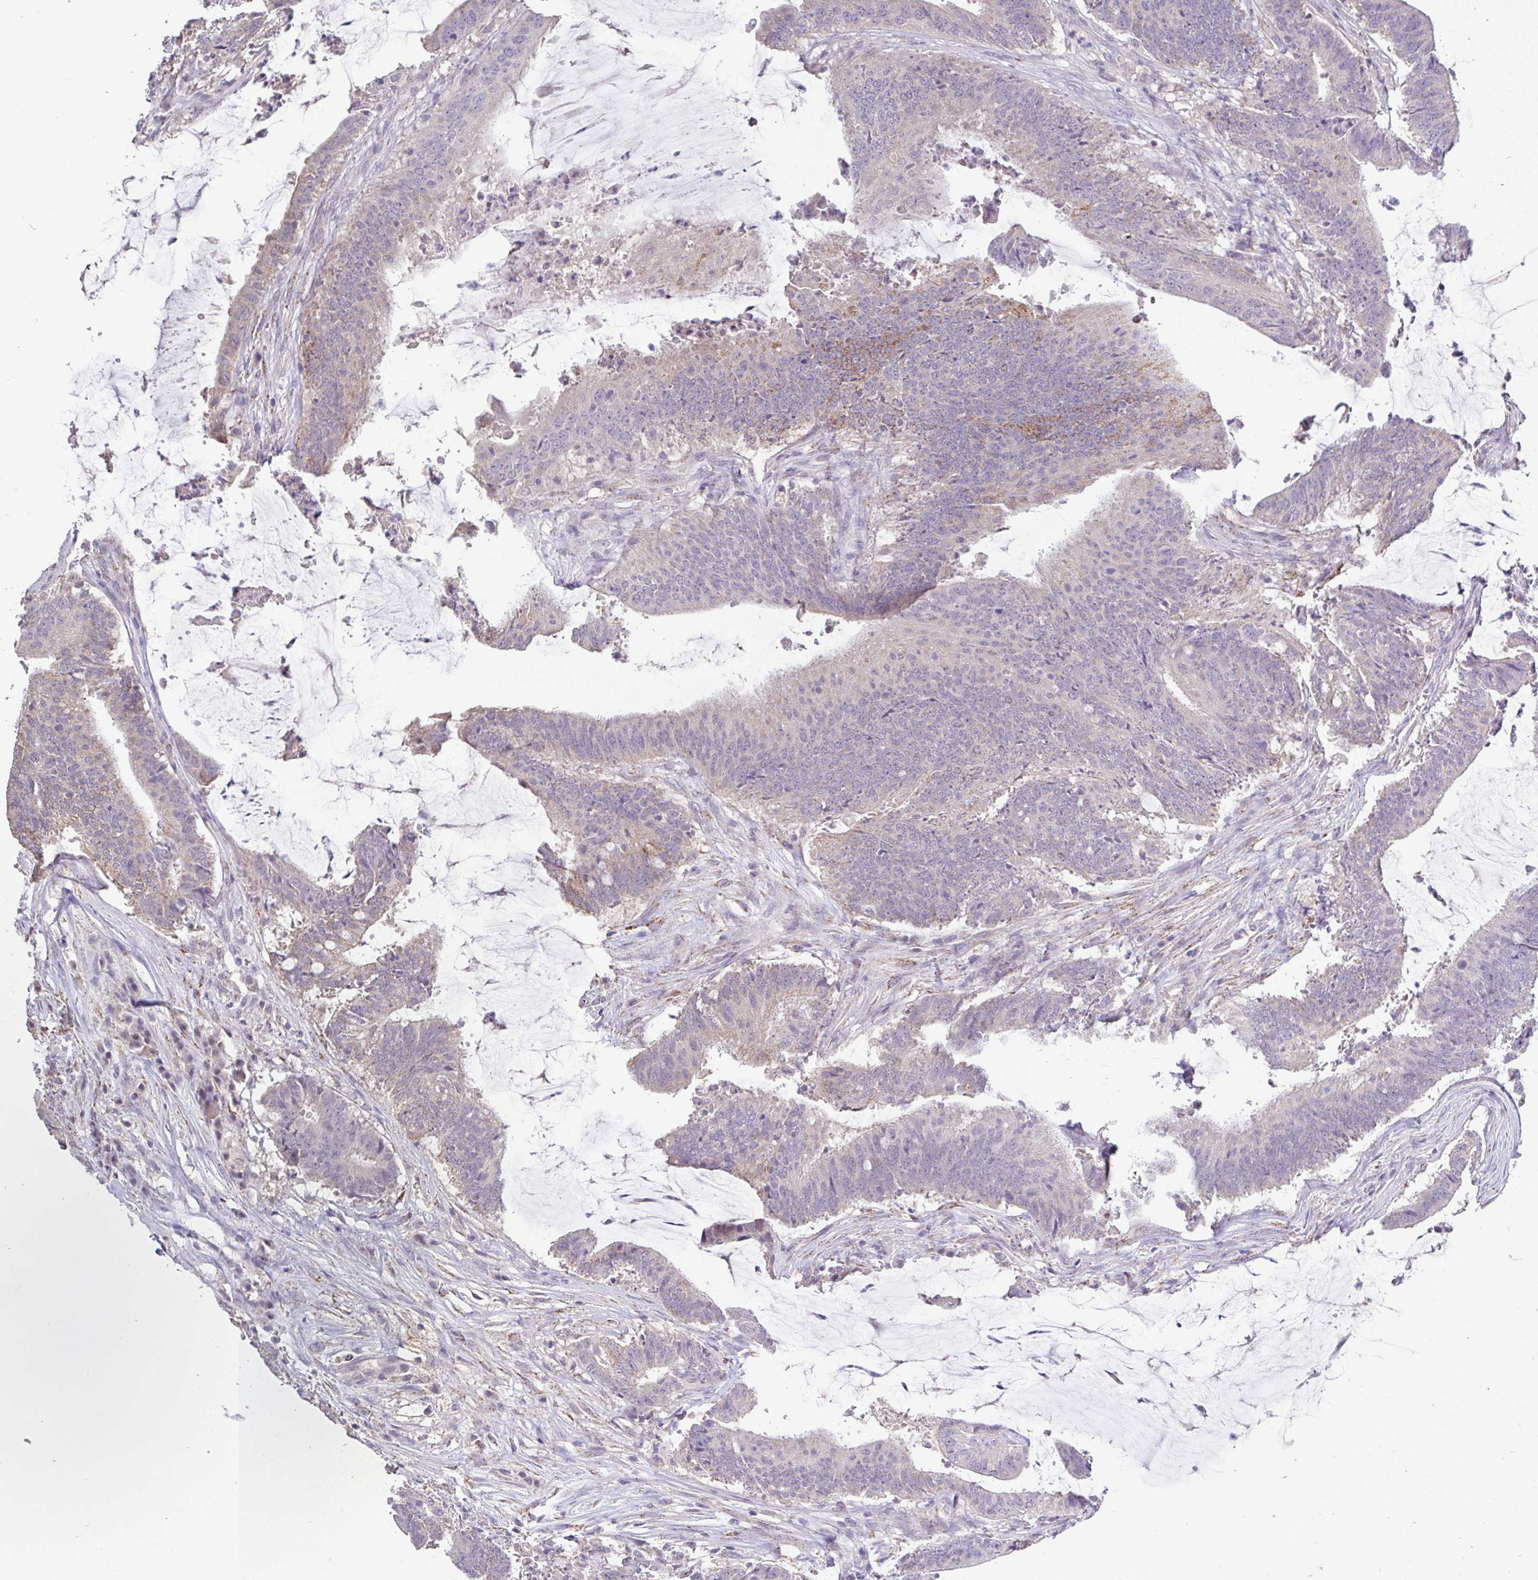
{"staining": {"intensity": "moderate", "quantity": "<25%", "location": "cytoplasmic/membranous"}, "tissue": "colorectal cancer", "cell_type": "Tumor cells", "image_type": "cancer", "snomed": [{"axis": "morphology", "description": "Adenocarcinoma, NOS"}, {"axis": "topography", "description": "Colon"}], "caption": "Immunohistochemistry (DAB) staining of human colorectal cancer (adenocarcinoma) reveals moderate cytoplasmic/membranous protein staining in approximately <25% of tumor cells.", "gene": "CTU1", "patient": {"sex": "female", "age": 43}}